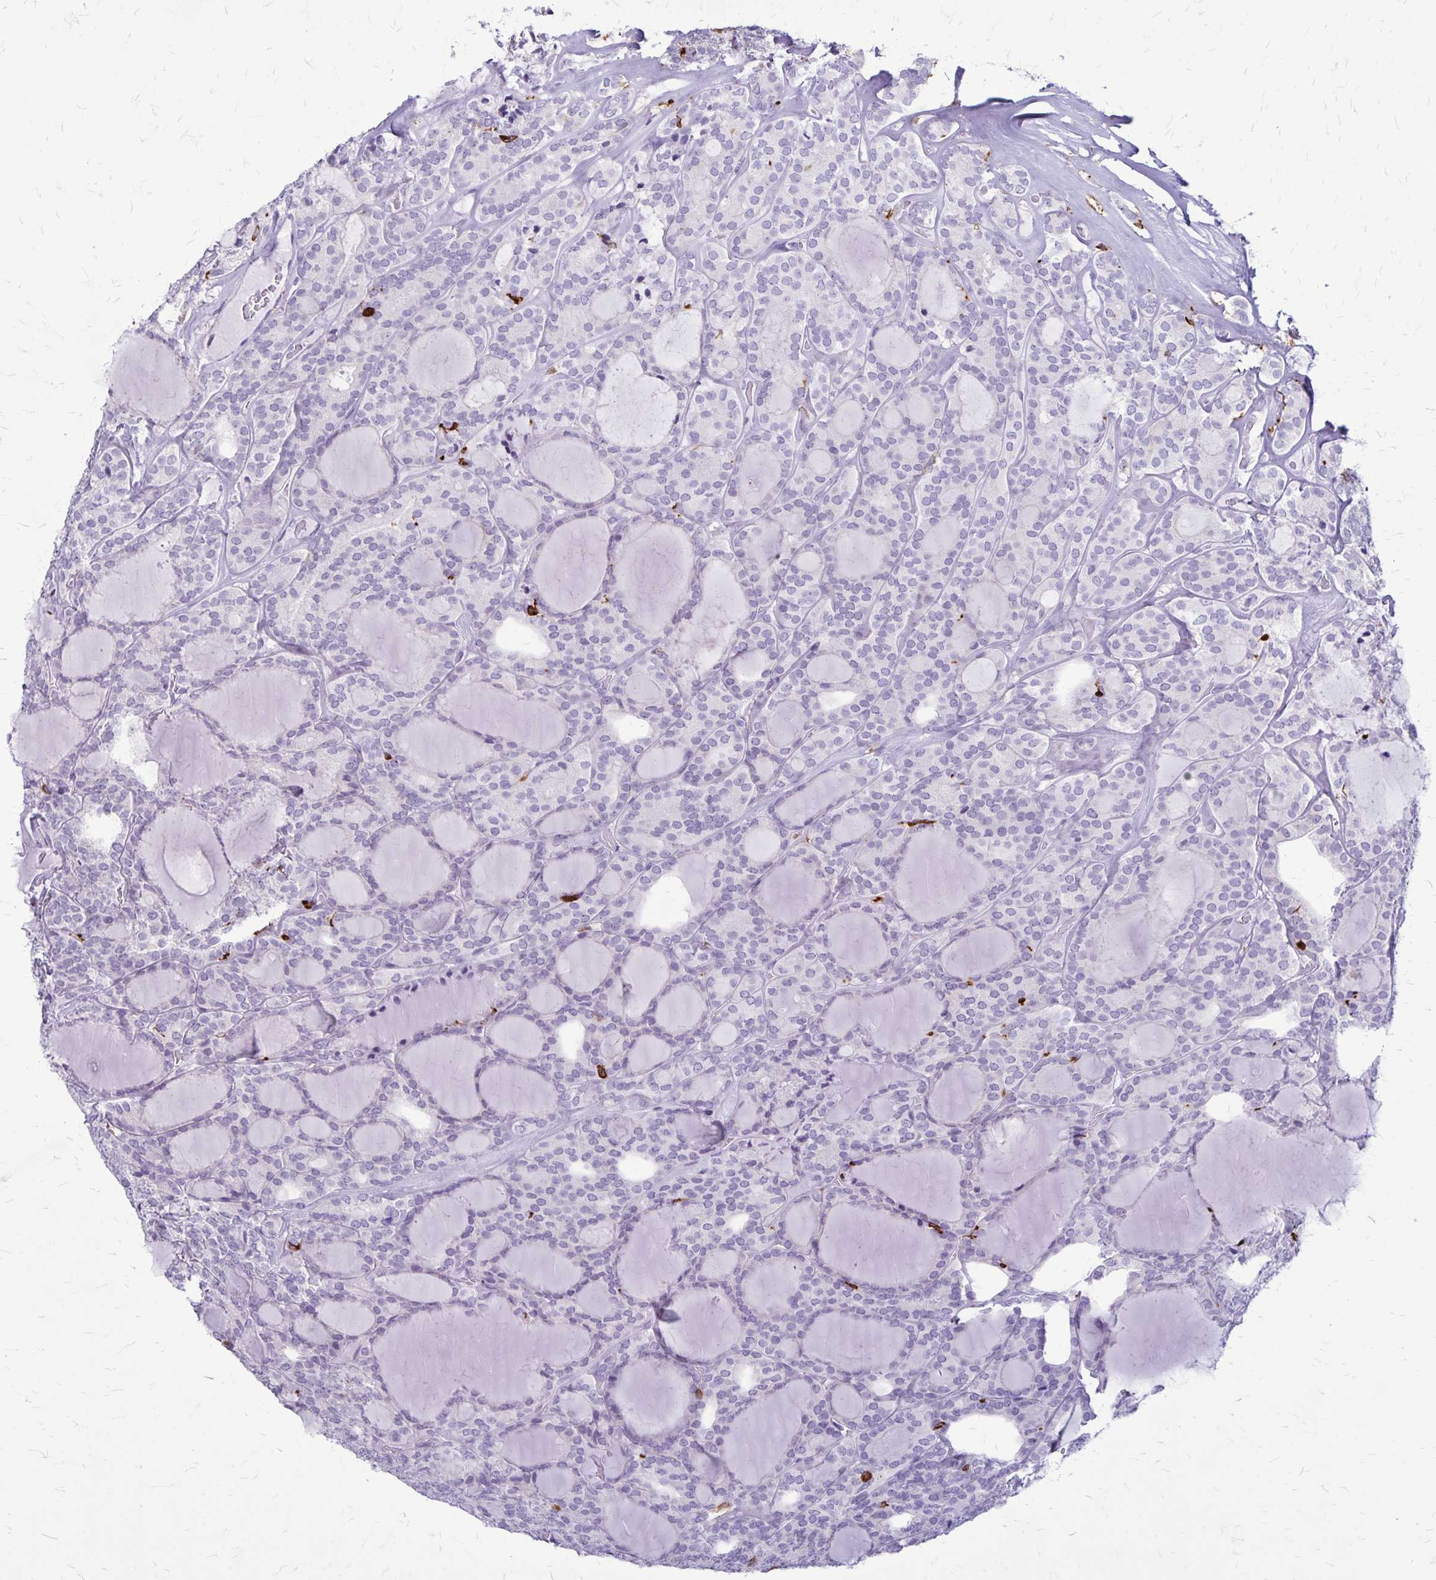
{"staining": {"intensity": "negative", "quantity": "none", "location": "none"}, "tissue": "thyroid cancer", "cell_type": "Tumor cells", "image_type": "cancer", "snomed": [{"axis": "morphology", "description": "Follicular adenoma carcinoma, NOS"}, {"axis": "topography", "description": "Thyroid gland"}], "caption": "Immunohistochemistry (IHC) micrograph of thyroid cancer stained for a protein (brown), which exhibits no positivity in tumor cells.", "gene": "RTN1", "patient": {"sex": "male", "age": 74}}